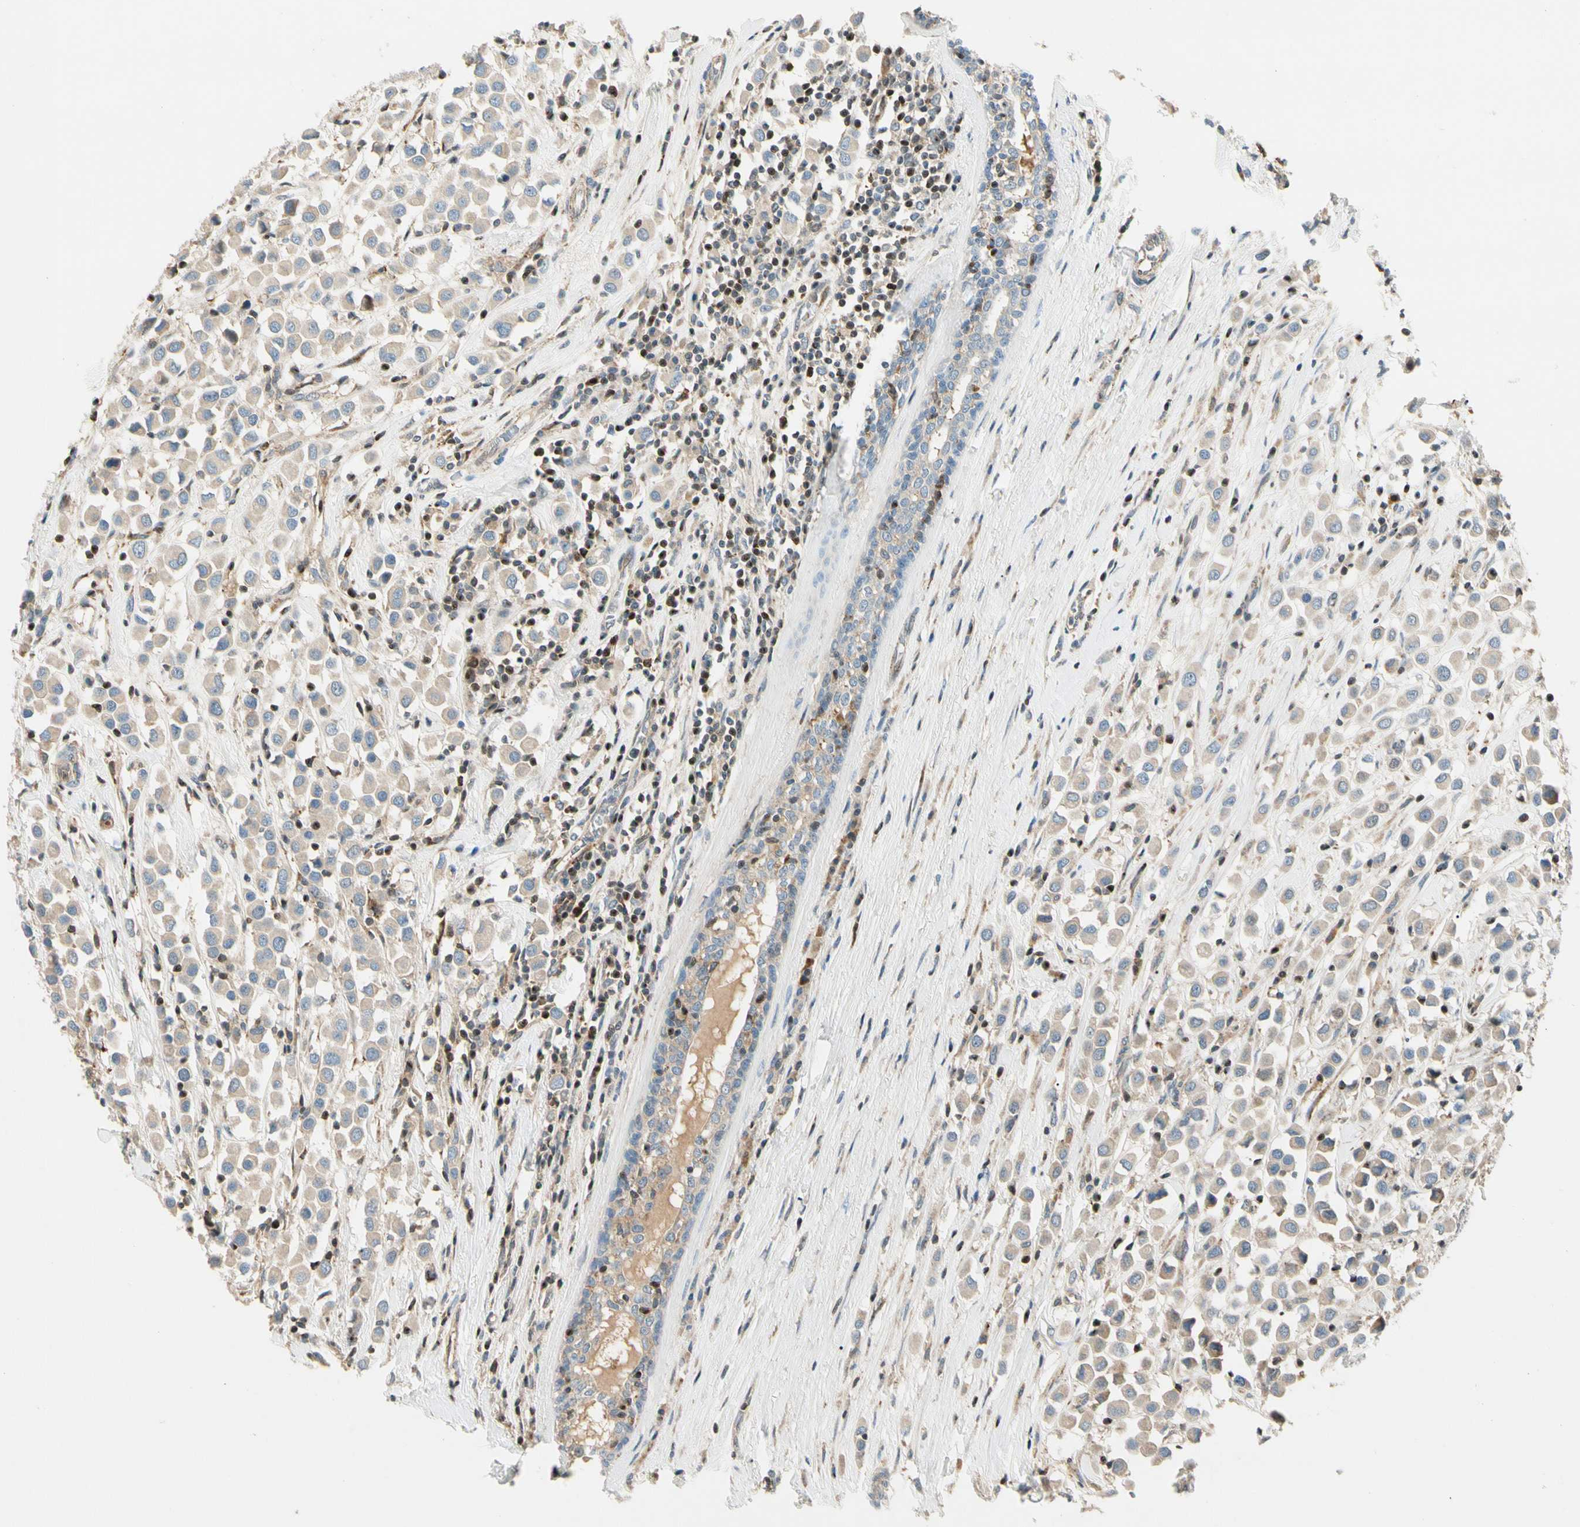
{"staining": {"intensity": "weak", "quantity": ">75%", "location": "cytoplasmic/membranous"}, "tissue": "breast cancer", "cell_type": "Tumor cells", "image_type": "cancer", "snomed": [{"axis": "morphology", "description": "Duct carcinoma"}, {"axis": "topography", "description": "Breast"}], "caption": "Breast cancer (infiltrating ductal carcinoma) was stained to show a protein in brown. There is low levels of weak cytoplasmic/membranous positivity in approximately >75% of tumor cells. (DAB = brown stain, brightfield microscopy at high magnification).", "gene": "CDH6", "patient": {"sex": "female", "age": 61}}